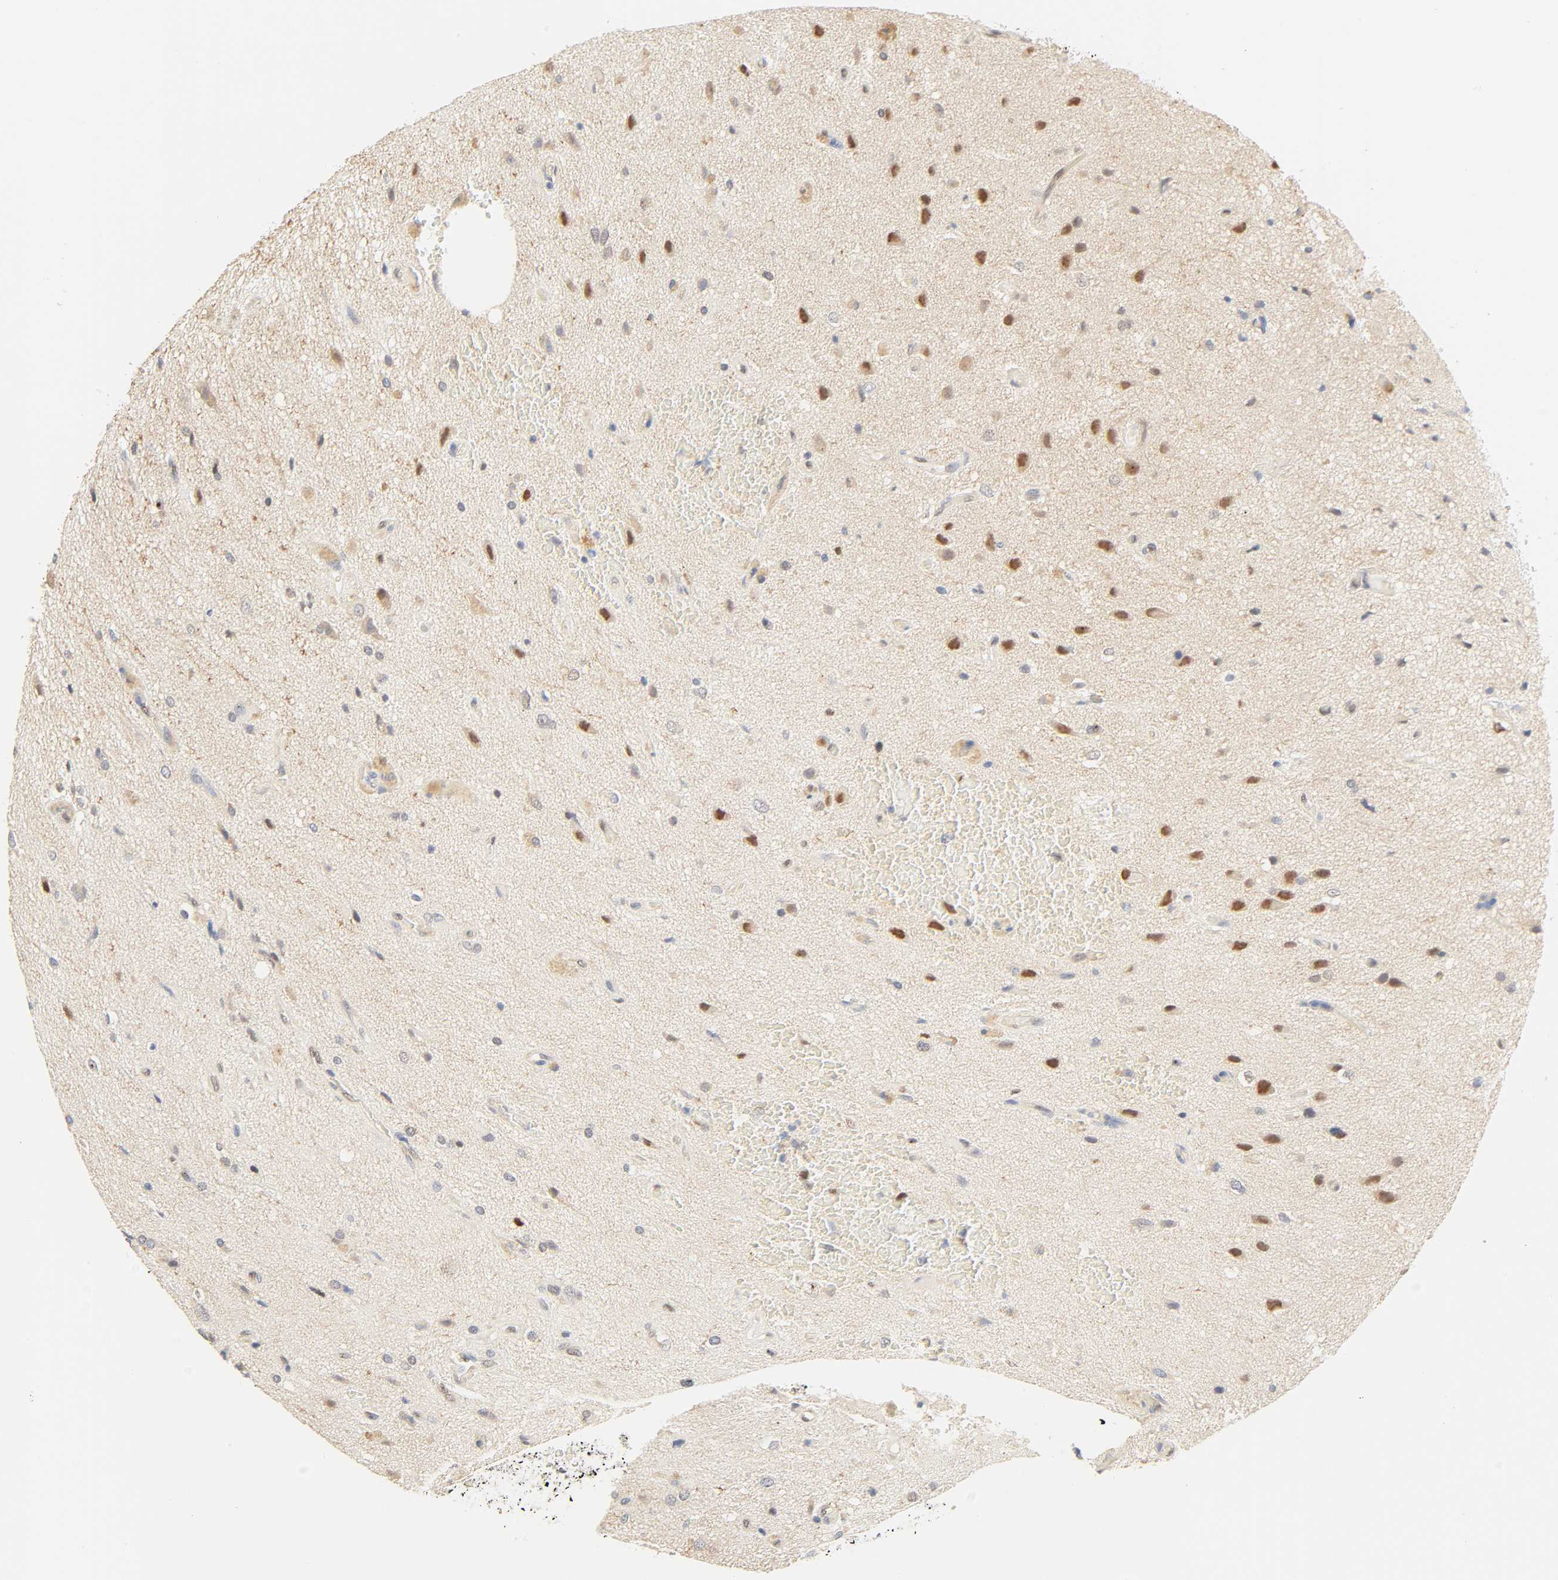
{"staining": {"intensity": "weak", "quantity": "<25%", "location": "cytoplasmic/membranous,nuclear"}, "tissue": "glioma", "cell_type": "Tumor cells", "image_type": "cancer", "snomed": [{"axis": "morphology", "description": "Glioma, malignant, High grade"}, {"axis": "topography", "description": "Brain"}], "caption": "Immunohistochemistry image of neoplastic tissue: malignant glioma (high-grade) stained with DAB reveals no significant protein positivity in tumor cells.", "gene": "BORCS8-MEF2B", "patient": {"sex": "male", "age": 47}}